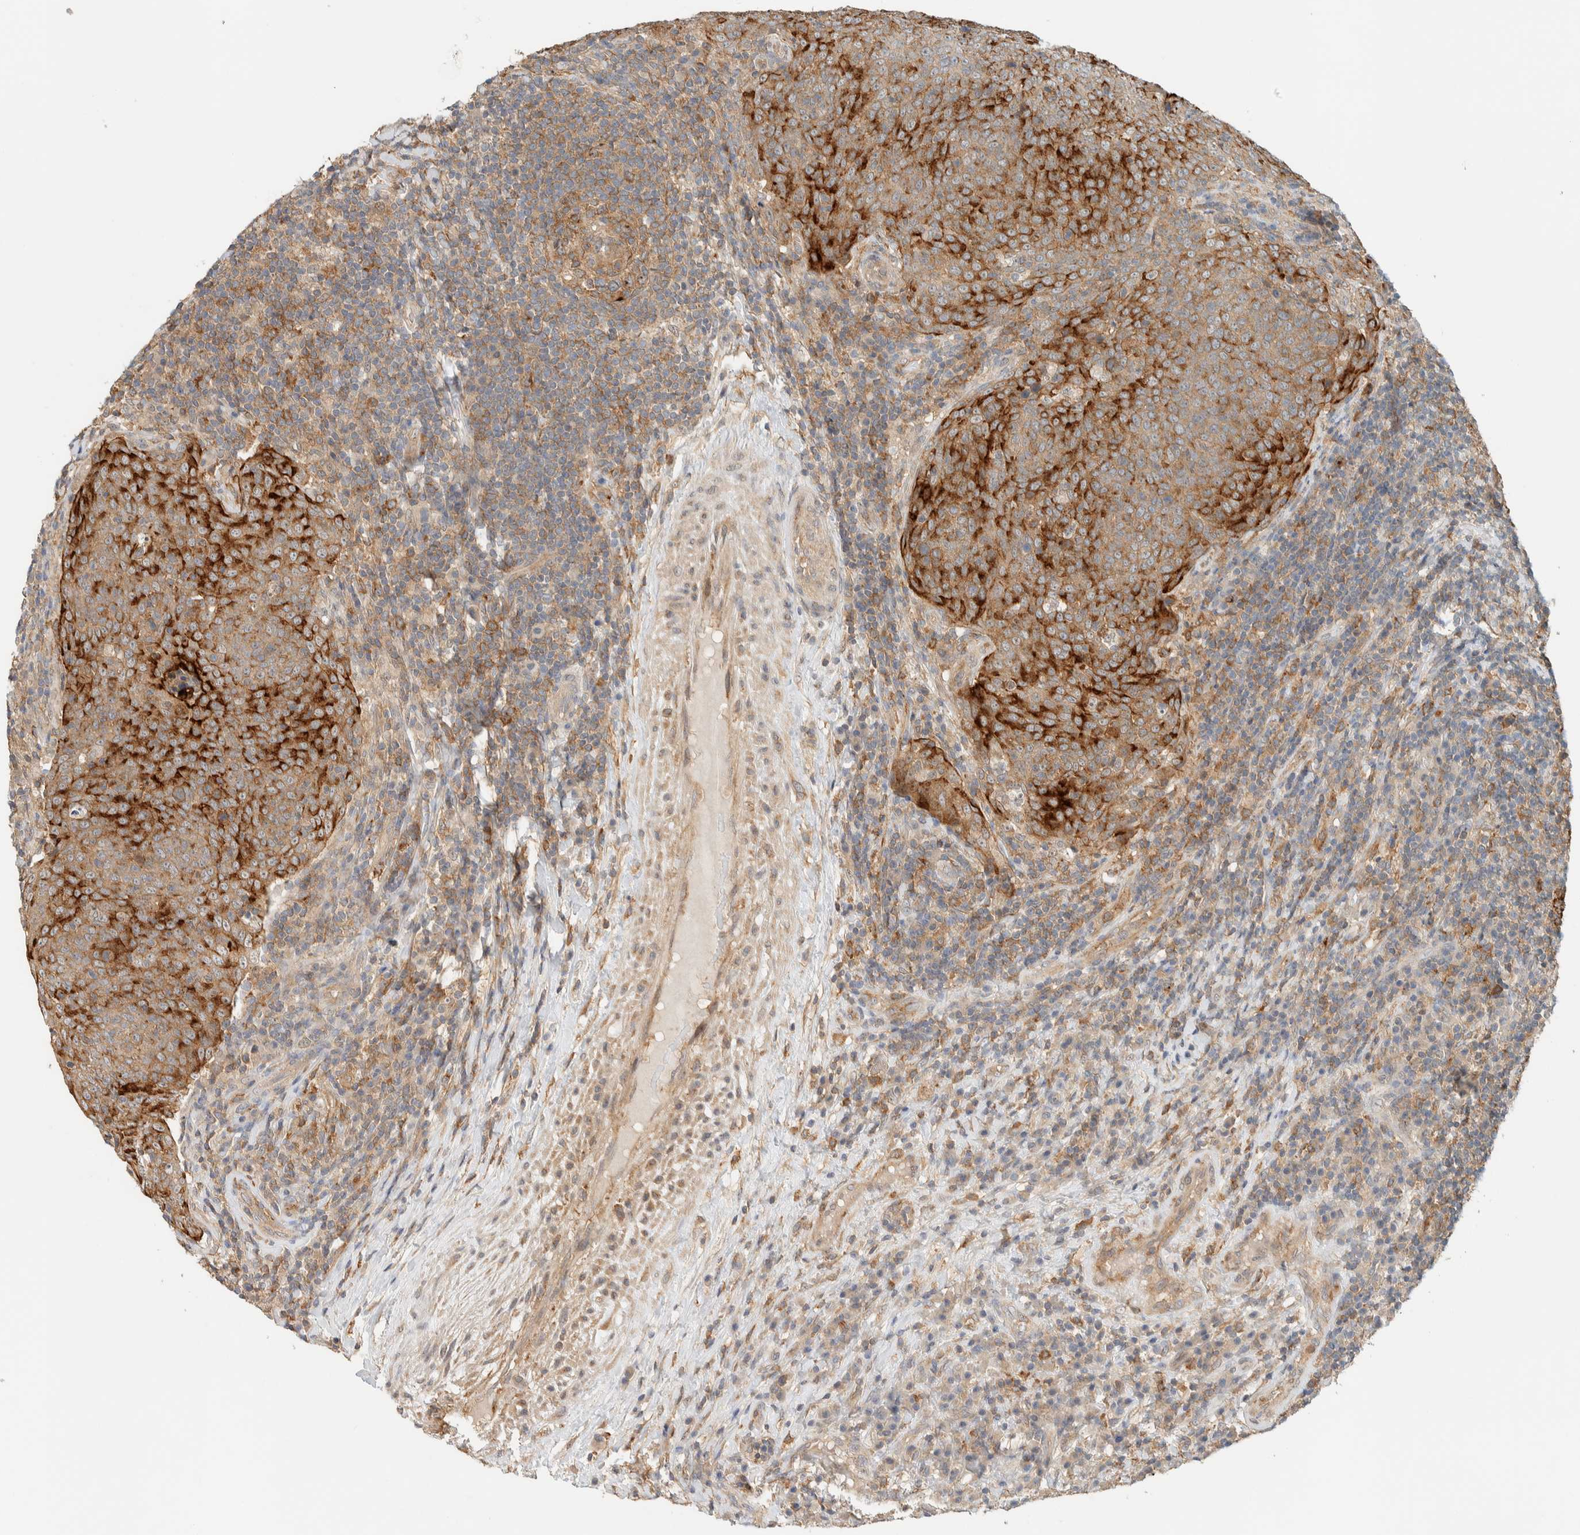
{"staining": {"intensity": "strong", "quantity": "25%-75%", "location": "cytoplasmic/membranous"}, "tissue": "head and neck cancer", "cell_type": "Tumor cells", "image_type": "cancer", "snomed": [{"axis": "morphology", "description": "Squamous cell carcinoma, NOS"}, {"axis": "morphology", "description": "Squamous cell carcinoma, metastatic, NOS"}, {"axis": "topography", "description": "Lymph node"}, {"axis": "topography", "description": "Head-Neck"}], "caption": "A brown stain labels strong cytoplasmic/membranous expression of a protein in head and neck metastatic squamous cell carcinoma tumor cells.", "gene": "RAB11FIP1", "patient": {"sex": "male", "age": 62}}